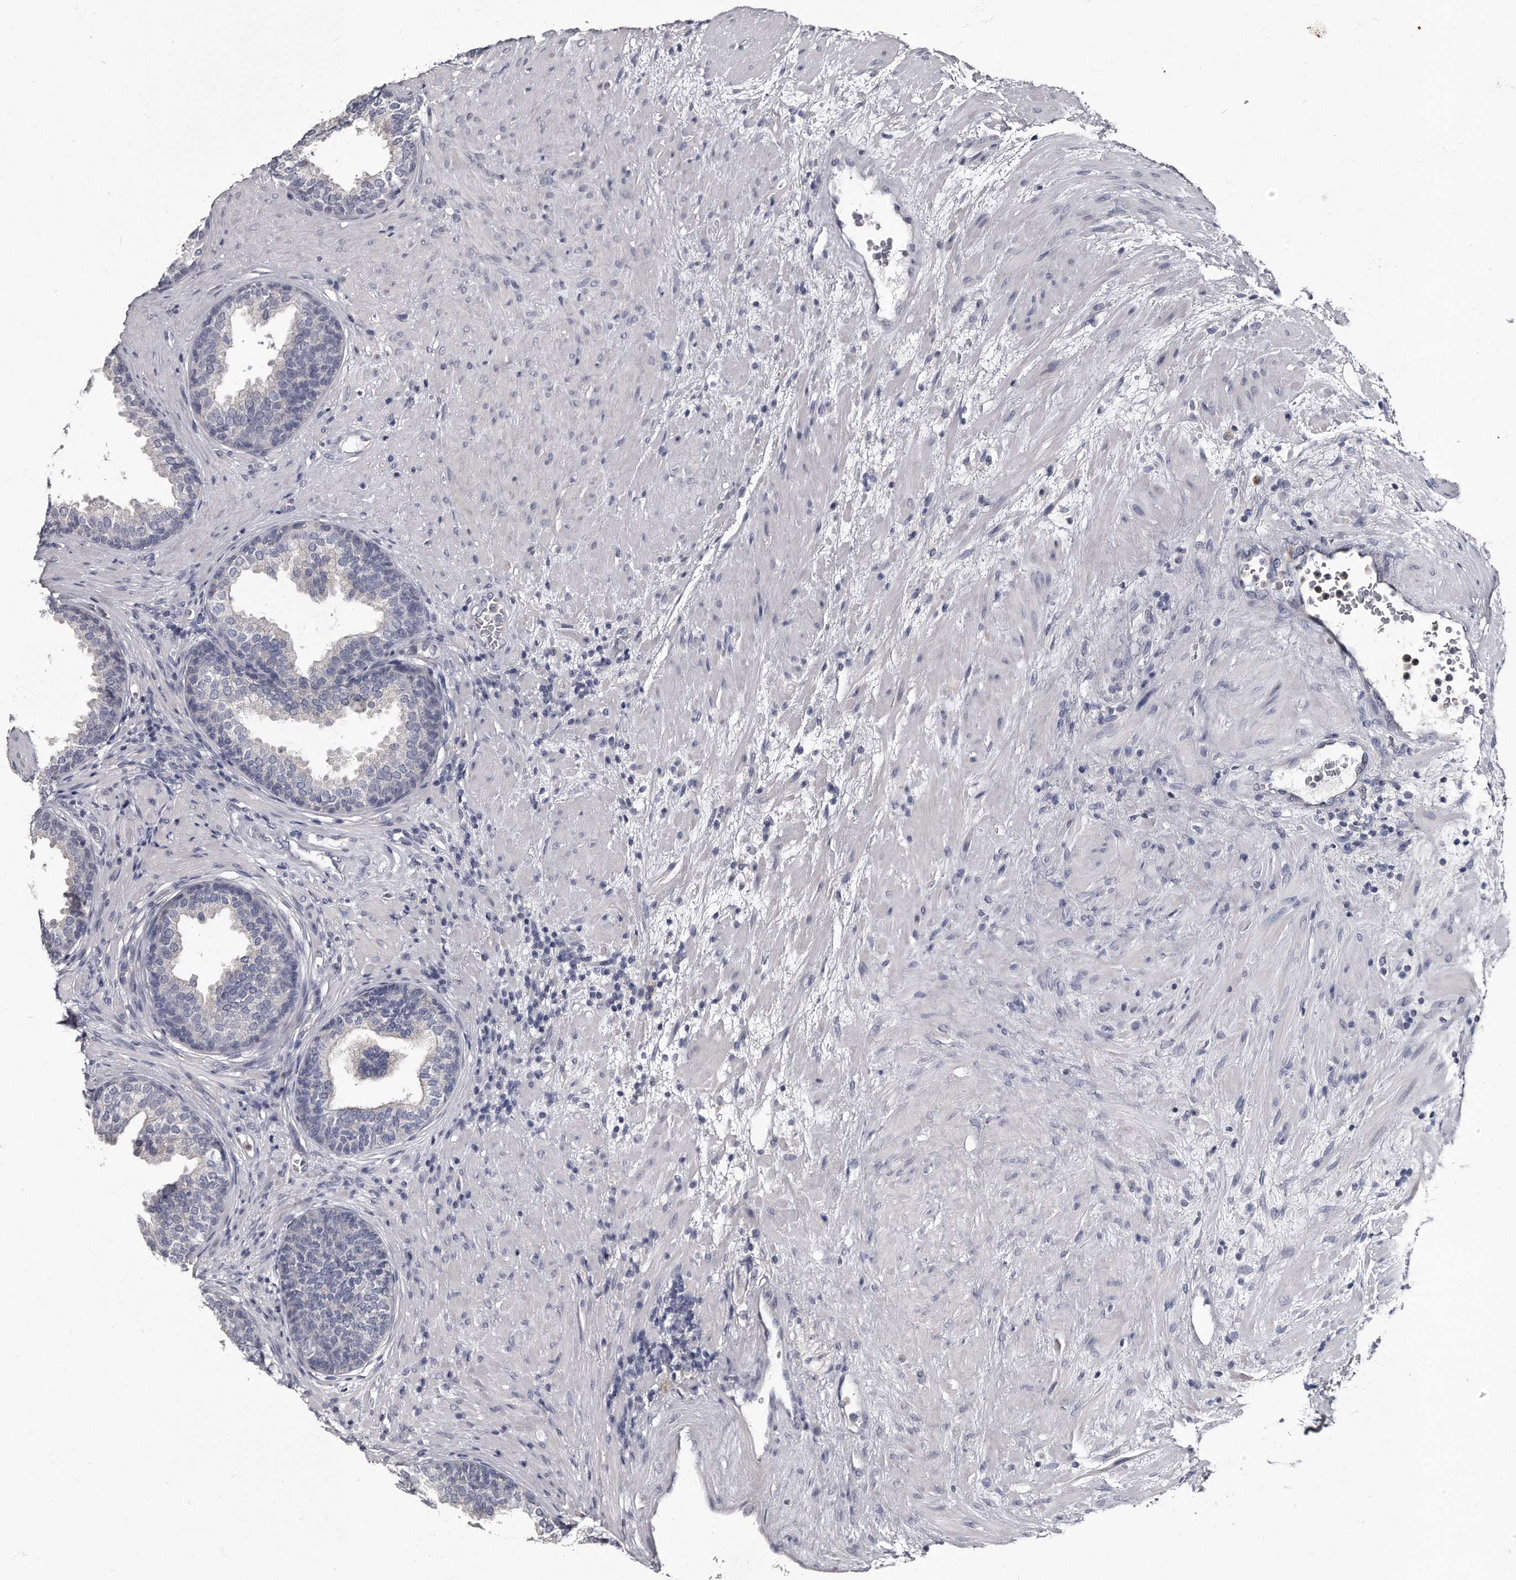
{"staining": {"intensity": "negative", "quantity": "none", "location": "none"}, "tissue": "prostate", "cell_type": "Glandular cells", "image_type": "normal", "snomed": [{"axis": "morphology", "description": "Normal tissue, NOS"}, {"axis": "topography", "description": "Prostate"}], "caption": "The image reveals no staining of glandular cells in benign prostate. The staining was performed using DAB (3,3'-diaminobenzidine) to visualize the protein expression in brown, while the nuclei were stained in blue with hematoxylin (Magnification: 20x).", "gene": "GAPVD1", "patient": {"sex": "male", "age": 76}}